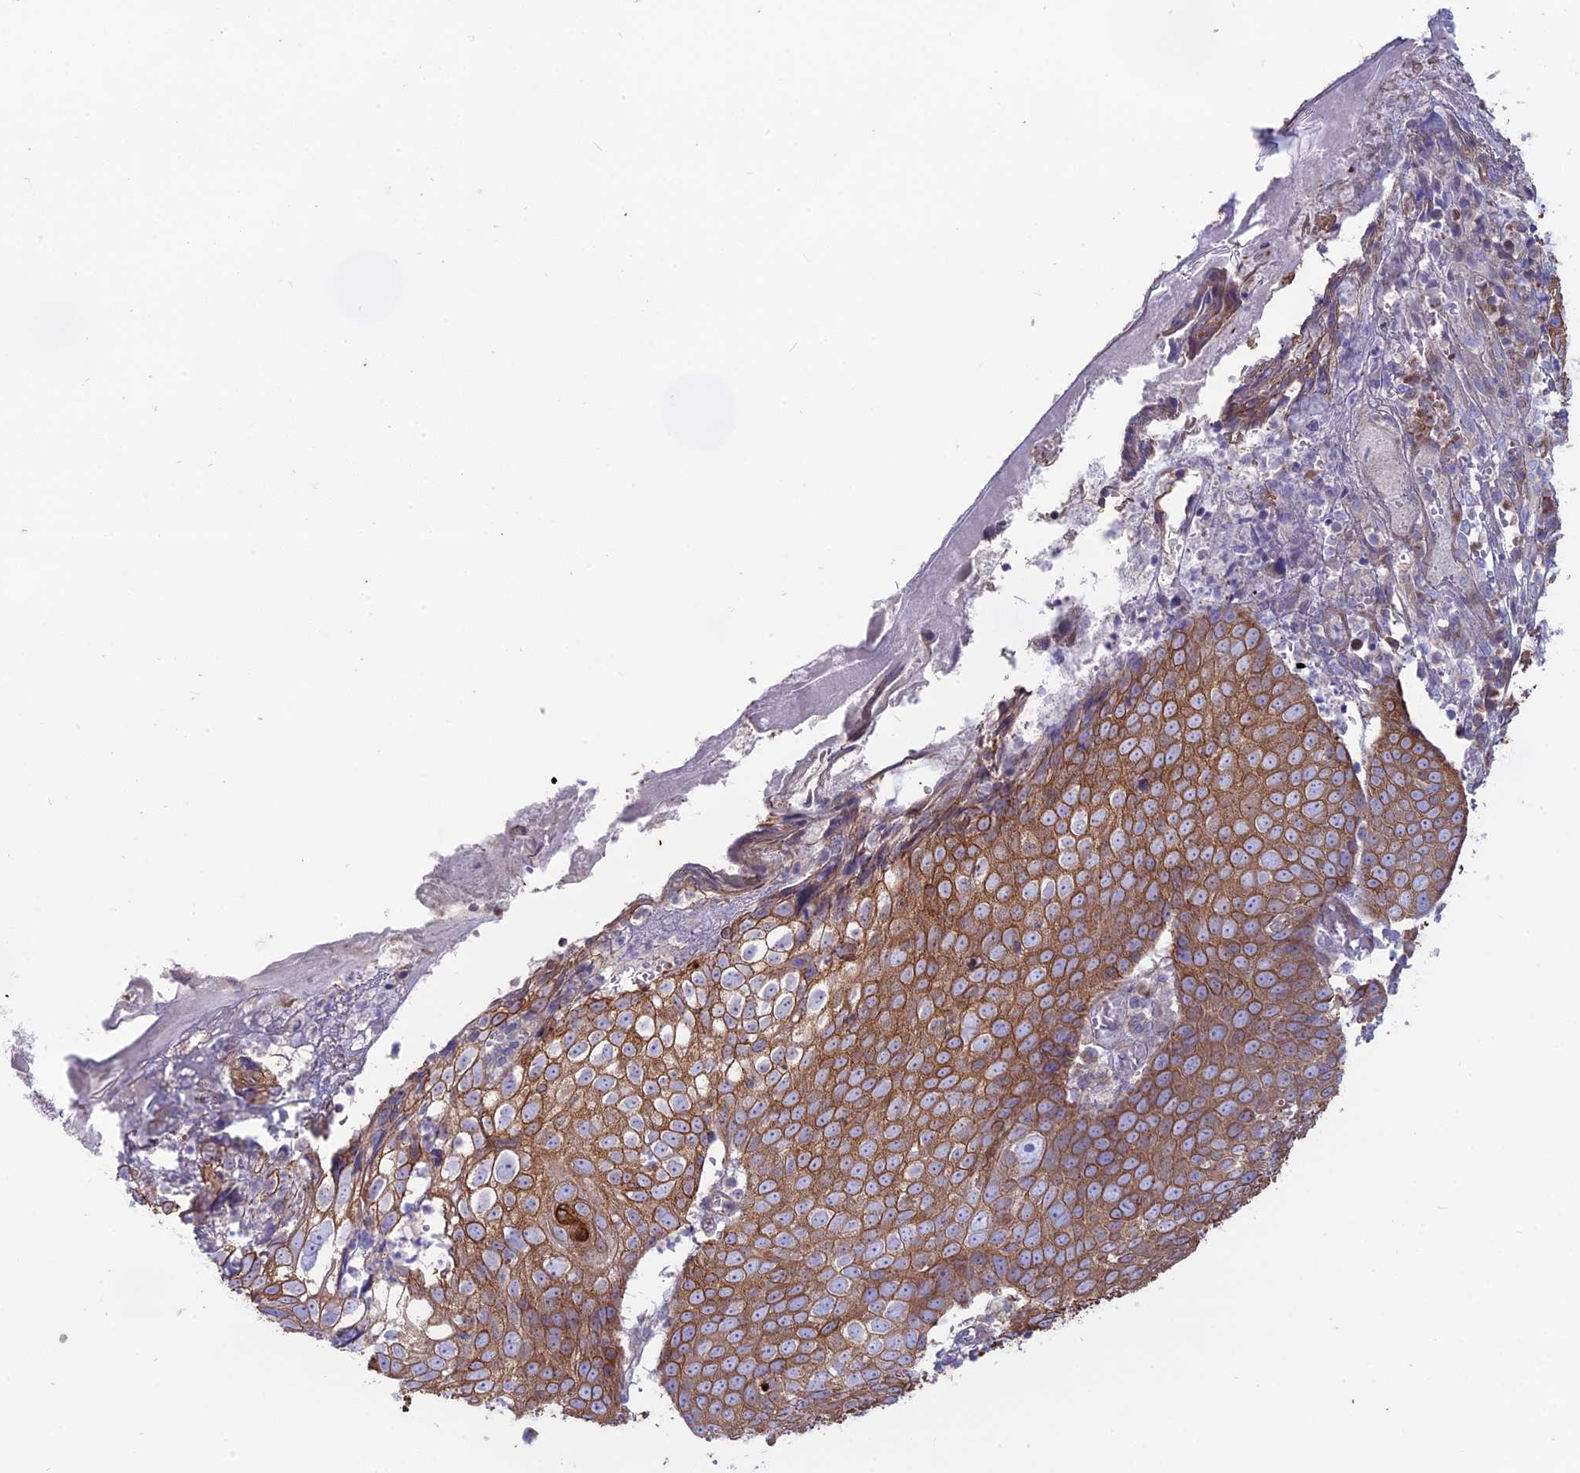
{"staining": {"intensity": "moderate", "quantity": ">75%", "location": "cytoplasmic/membranous"}, "tissue": "skin cancer", "cell_type": "Tumor cells", "image_type": "cancer", "snomed": [{"axis": "morphology", "description": "Squamous cell carcinoma, NOS"}, {"axis": "topography", "description": "Skin"}], "caption": "This micrograph displays immunohistochemistry staining of human skin squamous cell carcinoma, with medium moderate cytoplasmic/membranous positivity in approximately >75% of tumor cells.", "gene": "MYO5B", "patient": {"sex": "male", "age": 71}}